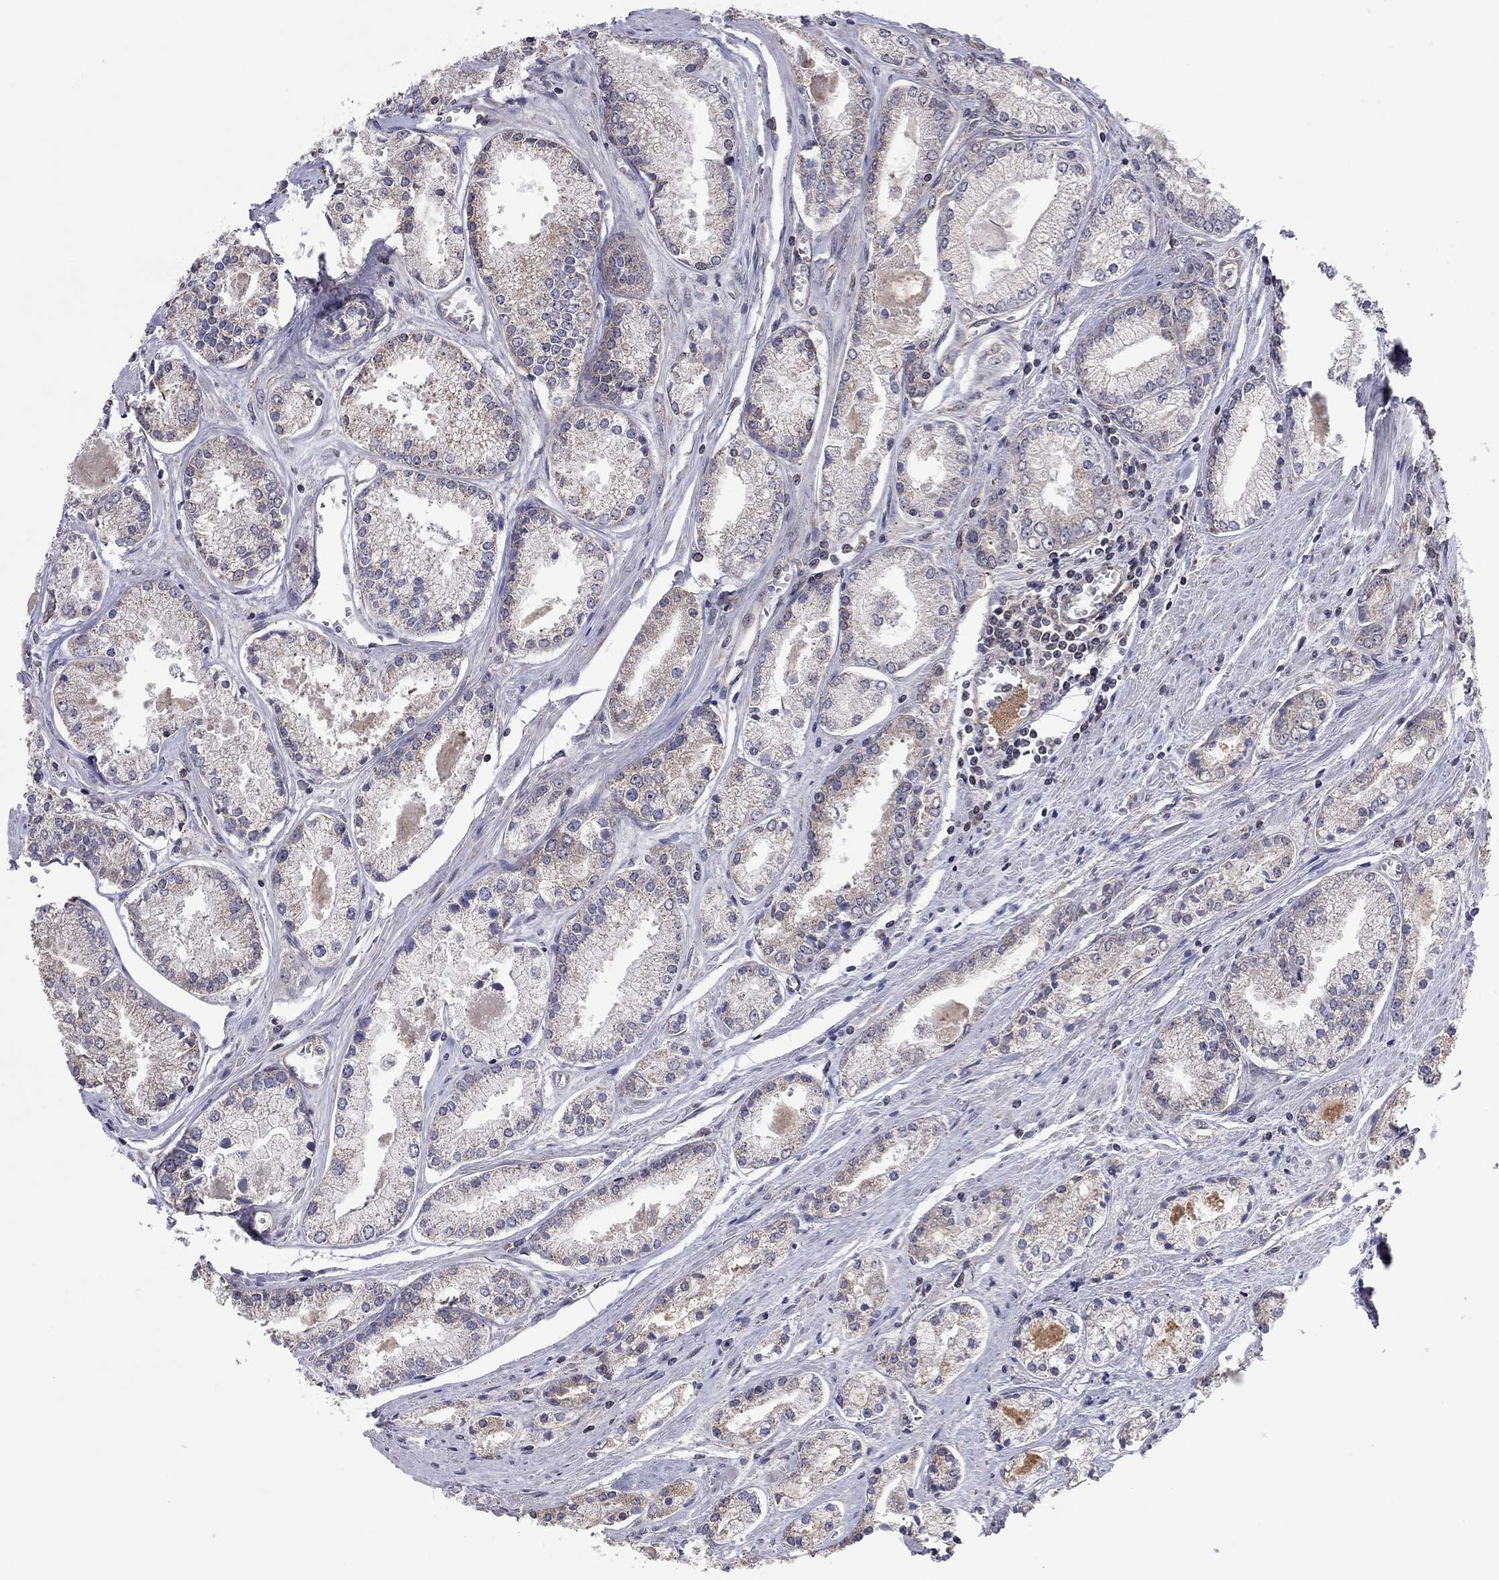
{"staining": {"intensity": "negative", "quantity": "none", "location": "none"}, "tissue": "prostate cancer", "cell_type": "Tumor cells", "image_type": "cancer", "snomed": [{"axis": "morphology", "description": "Adenocarcinoma, NOS"}, {"axis": "topography", "description": "Prostate"}], "caption": "Protein analysis of adenocarcinoma (prostate) demonstrates no significant expression in tumor cells.", "gene": "TDP1", "patient": {"sex": "male", "age": 72}}